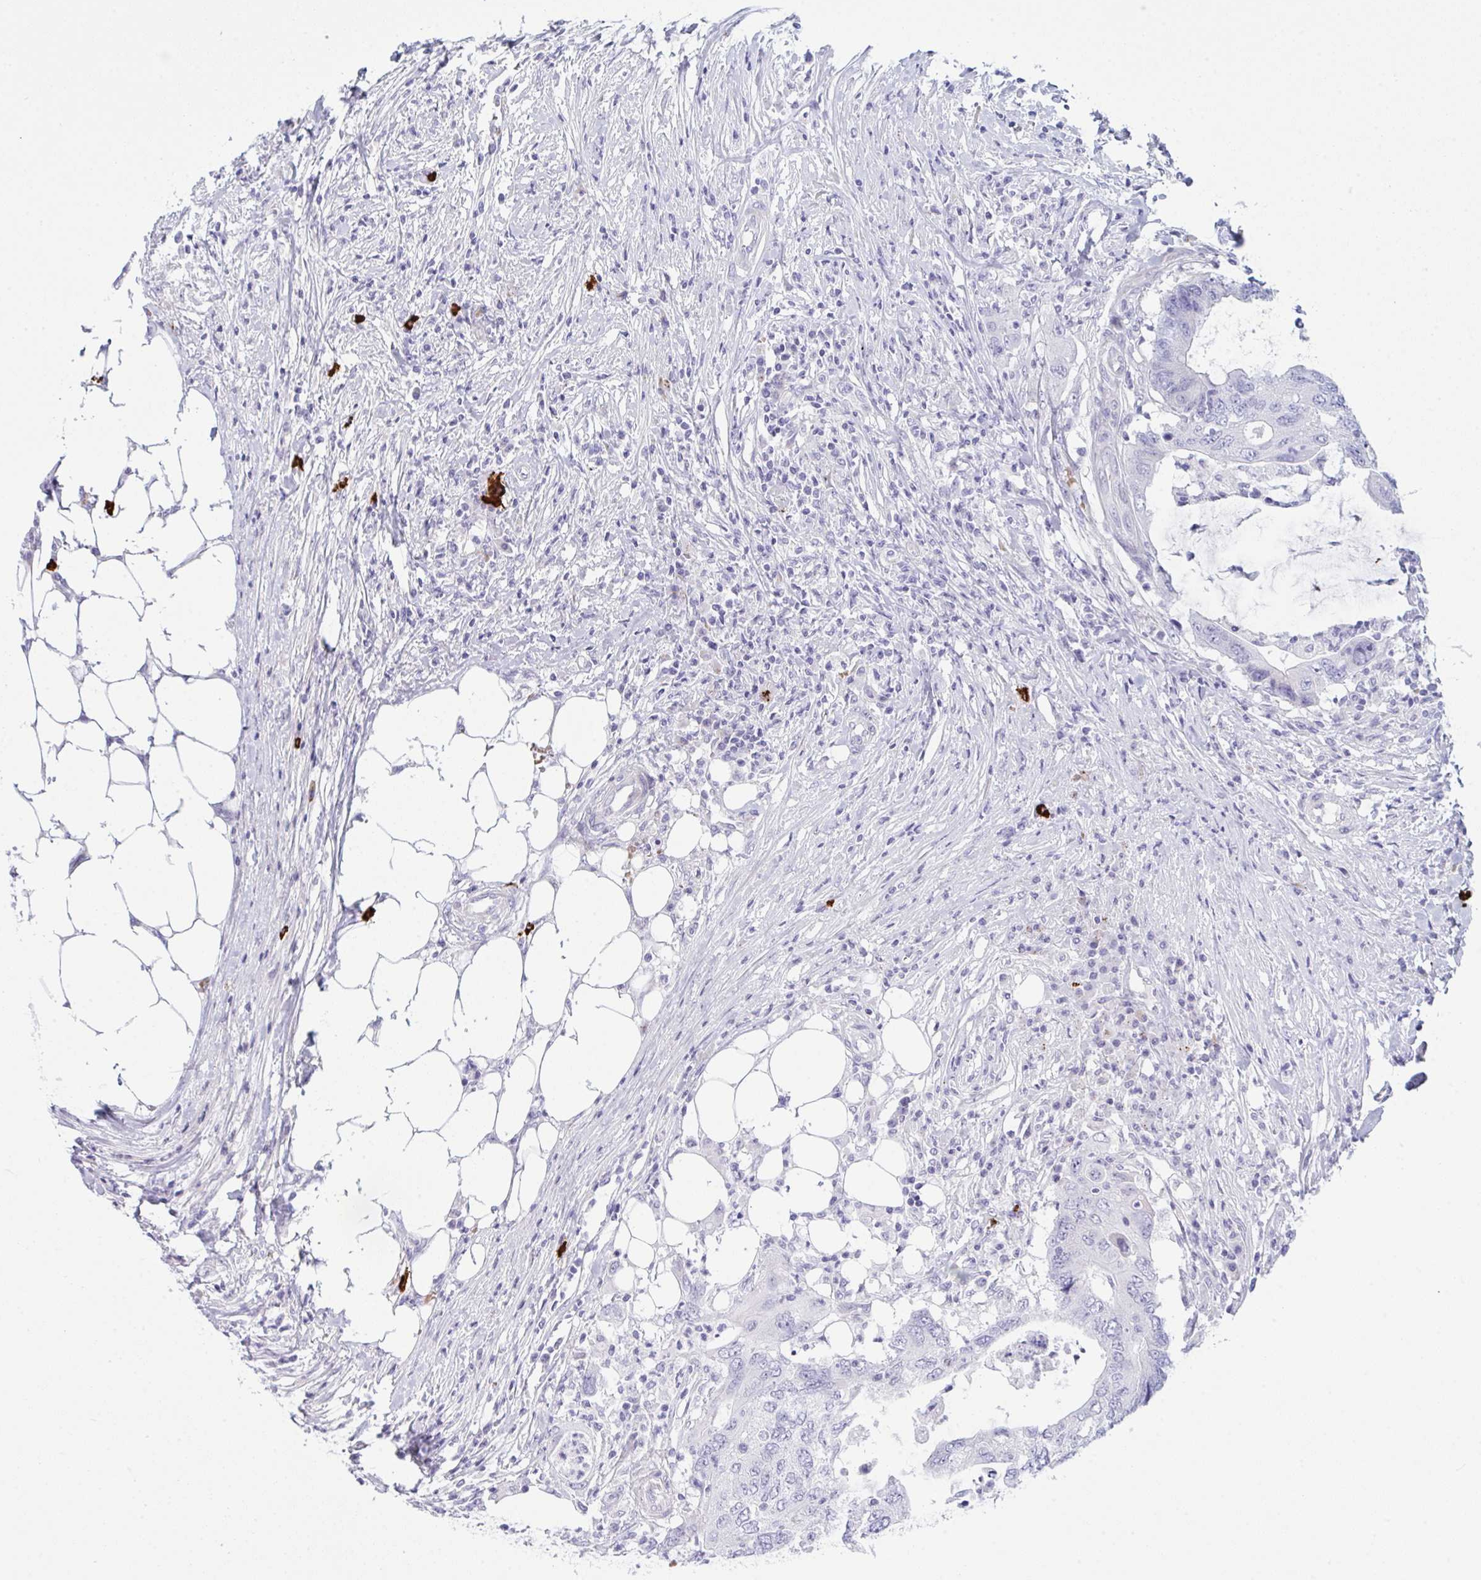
{"staining": {"intensity": "negative", "quantity": "none", "location": "none"}, "tissue": "colorectal cancer", "cell_type": "Tumor cells", "image_type": "cancer", "snomed": [{"axis": "morphology", "description": "Adenocarcinoma, NOS"}, {"axis": "topography", "description": "Colon"}], "caption": "Tumor cells show no significant protein expression in colorectal cancer (adenocarcinoma).", "gene": "ZNF684", "patient": {"sex": "male", "age": 71}}